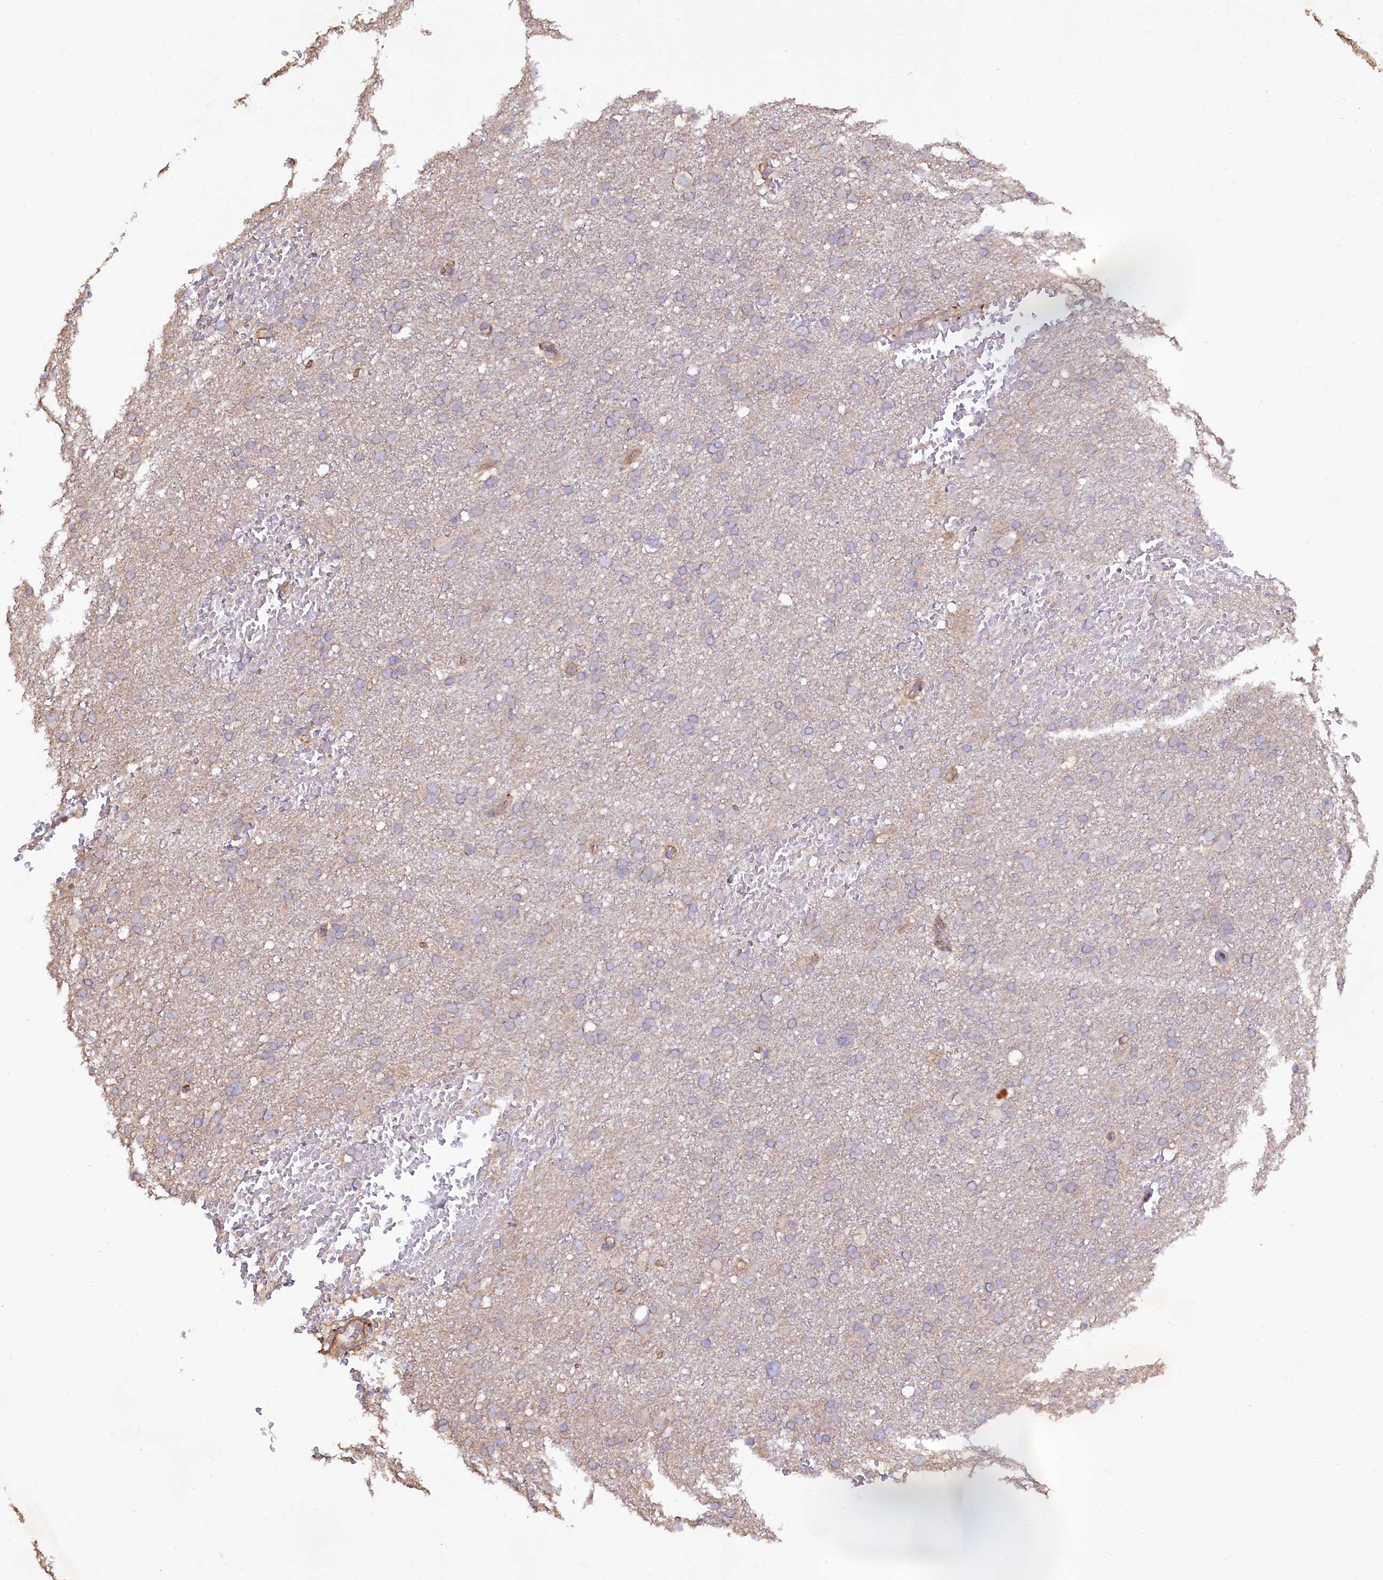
{"staining": {"intensity": "negative", "quantity": "none", "location": "none"}, "tissue": "glioma", "cell_type": "Tumor cells", "image_type": "cancer", "snomed": [{"axis": "morphology", "description": "Glioma, malignant, High grade"}, {"axis": "topography", "description": "Cerebral cortex"}], "caption": "Immunohistochemistry (IHC) of glioma exhibits no expression in tumor cells. (DAB immunohistochemistry visualized using brightfield microscopy, high magnification).", "gene": "KLHDC4", "patient": {"sex": "female", "age": 36}}